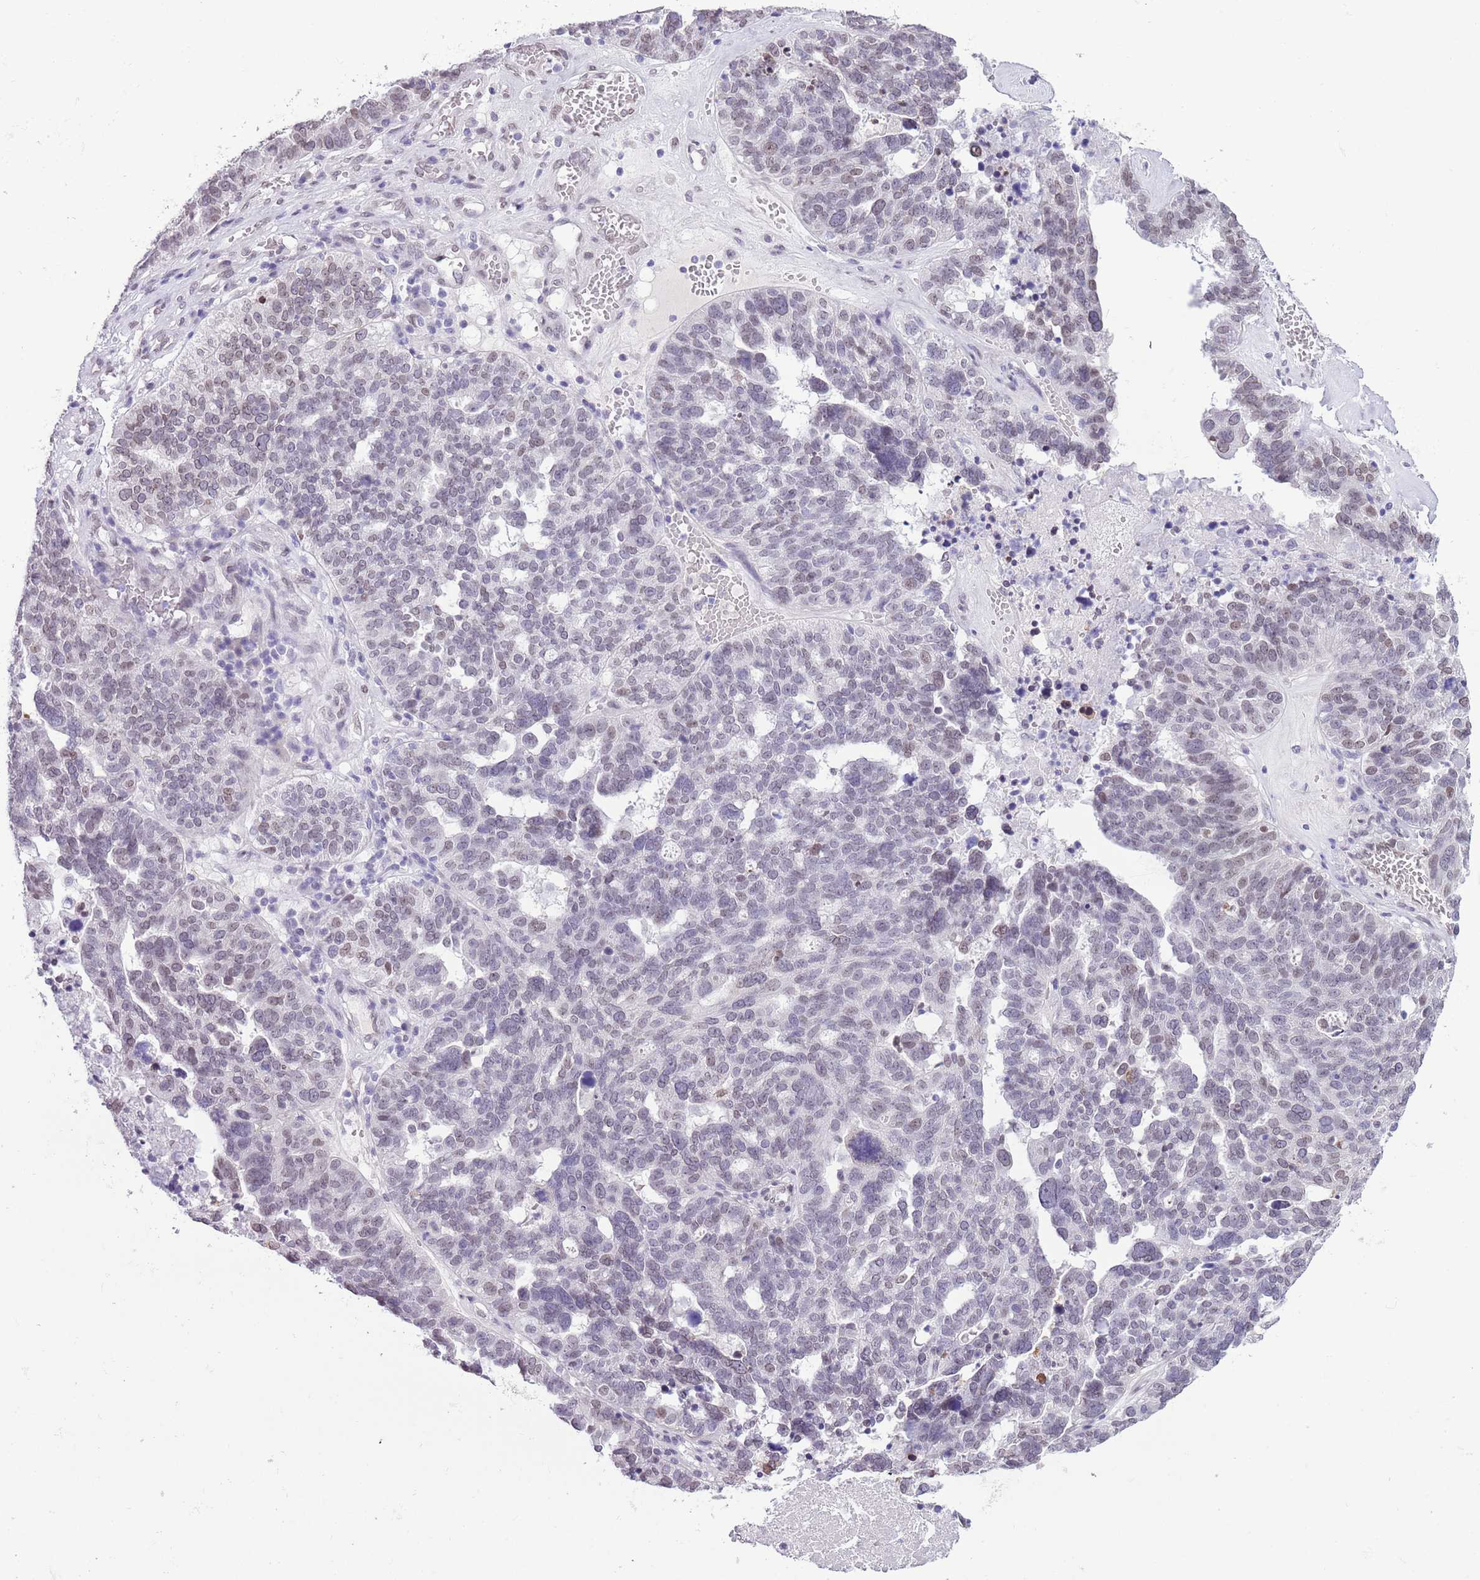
{"staining": {"intensity": "weak", "quantity": "<25%", "location": "nuclear"}, "tissue": "ovarian cancer", "cell_type": "Tumor cells", "image_type": "cancer", "snomed": [{"axis": "morphology", "description": "Cystadenocarcinoma, serous, NOS"}, {"axis": "topography", "description": "Ovary"}], "caption": "Tumor cells show no significant staining in ovarian cancer (serous cystadenocarcinoma).", "gene": "ZGLP1", "patient": {"sex": "female", "age": 59}}